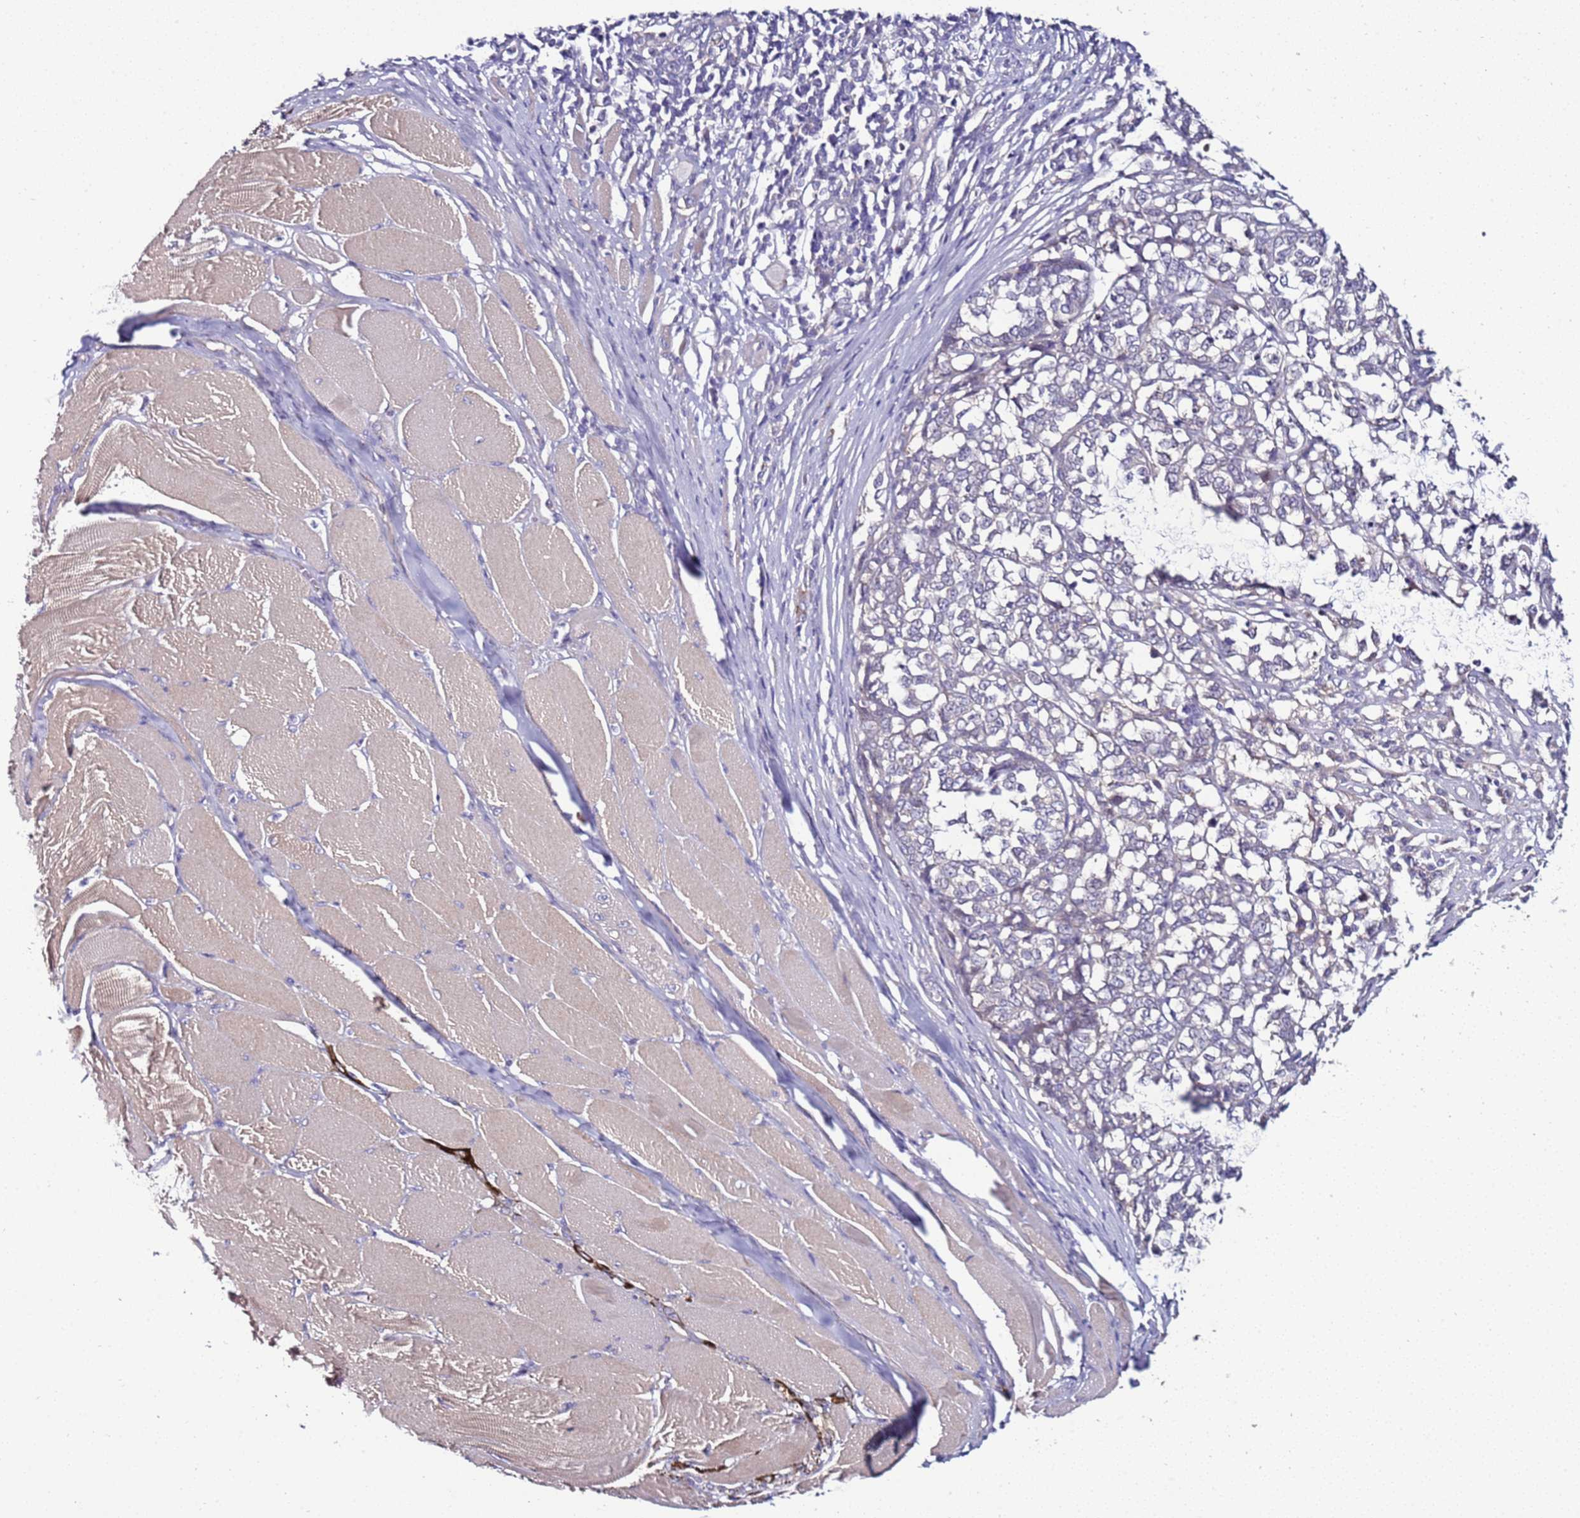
{"staining": {"intensity": "negative", "quantity": "none", "location": "none"}, "tissue": "melanoma", "cell_type": "Tumor cells", "image_type": "cancer", "snomed": [{"axis": "morphology", "description": "Malignant melanoma, NOS"}, {"axis": "topography", "description": "Skin"}], "caption": "Tumor cells show no significant protein positivity in malignant melanoma.", "gene": "GPN3", "patient": {"sex": "female", "age": 72}}